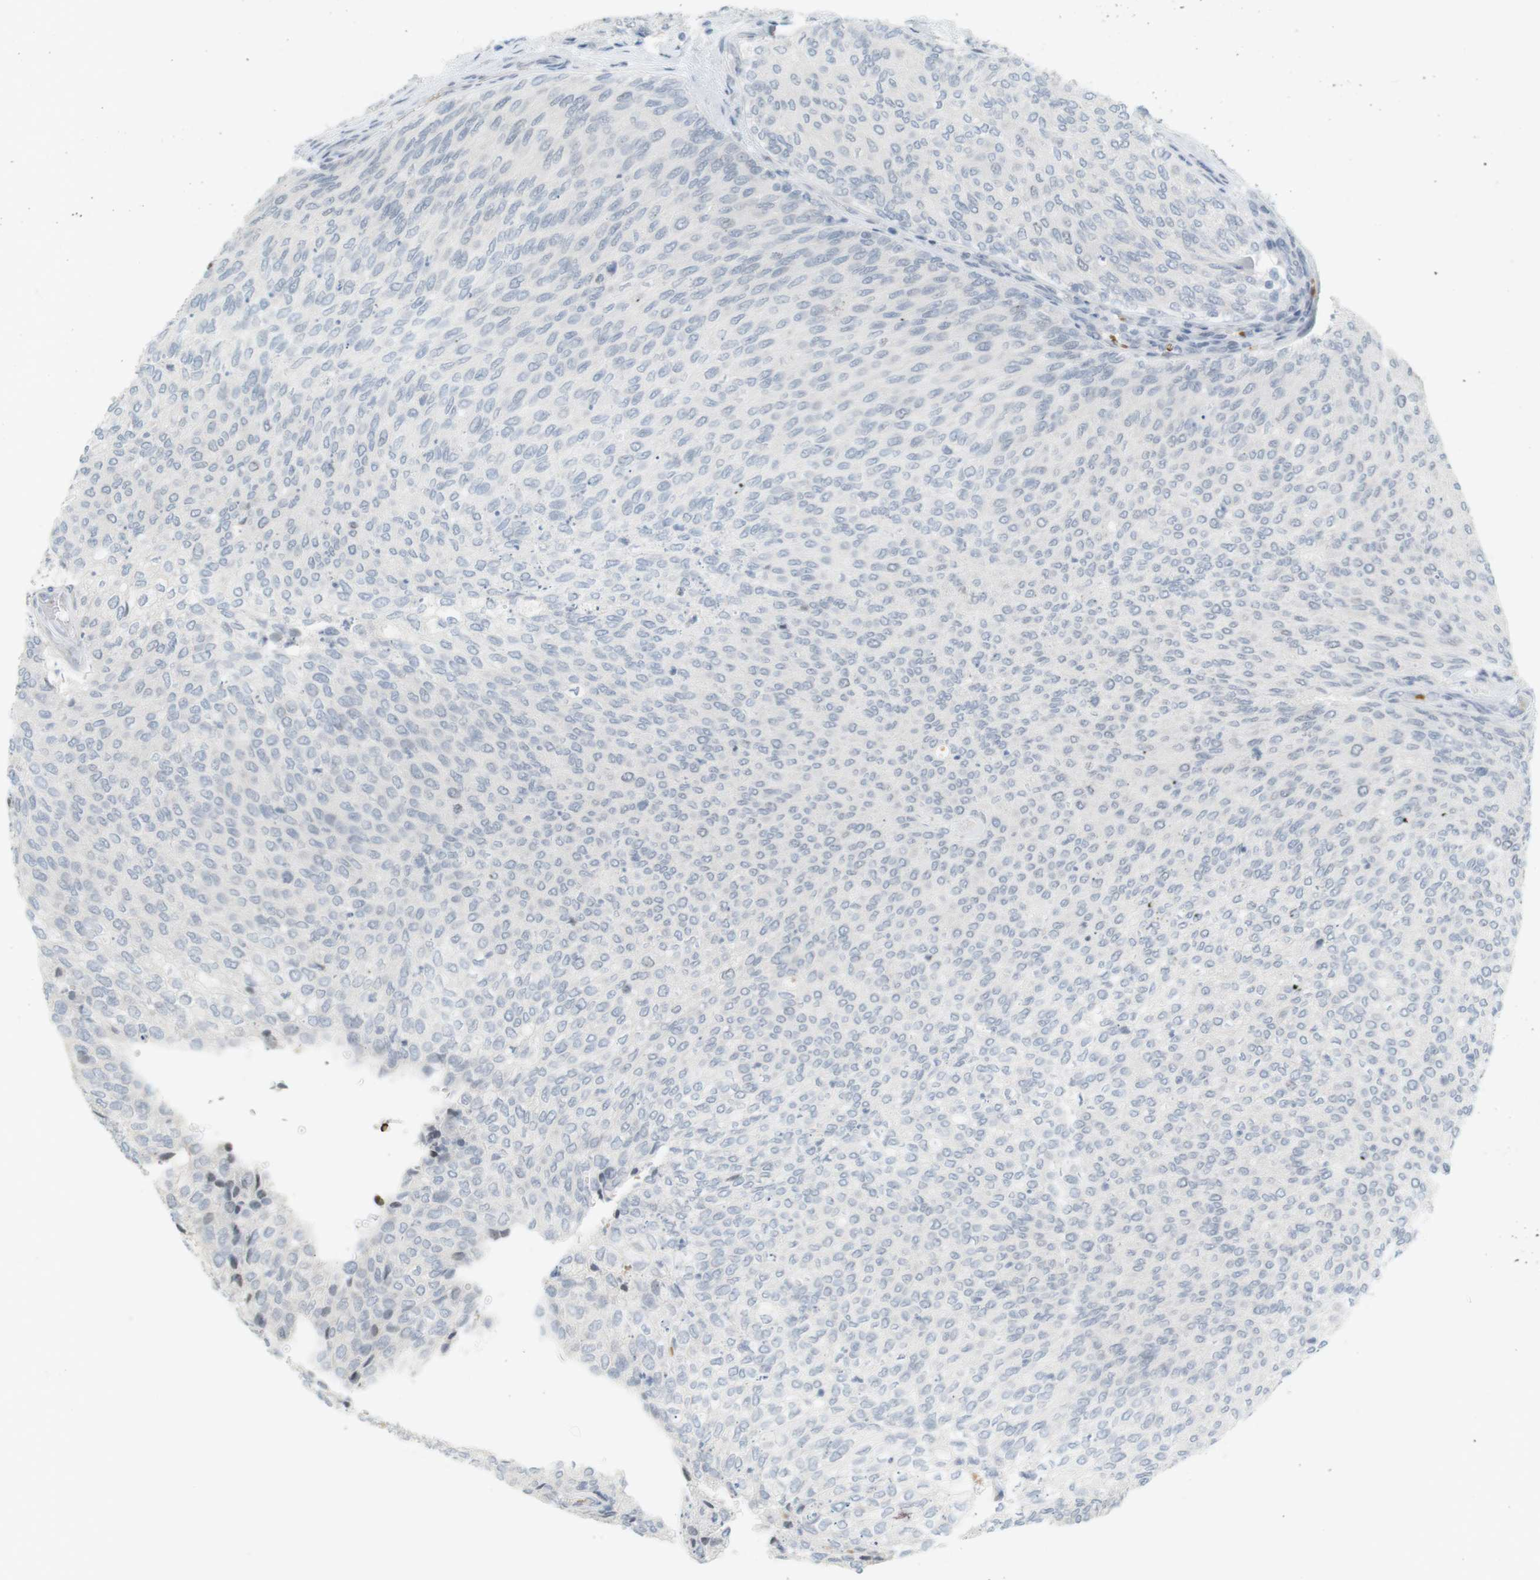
{"staining": {"intensity": "negative", "quantity": "none", "location": "none"}, "tissue": "urothelial cancer", "cell_type": "Tumor cells", "image_type": "cancer", "snomed": [{"axis": "morphology", "description": "Urothelial carcinoma, Low grade"}, {"axis": "topography", "description": "Urinary bladder"}], "caption": "IHC of low-grade urothelial carcinoma shows no staining in tumor cells.", "gene": "DMC1", "patient": {"sex": "female", "age": 79}}